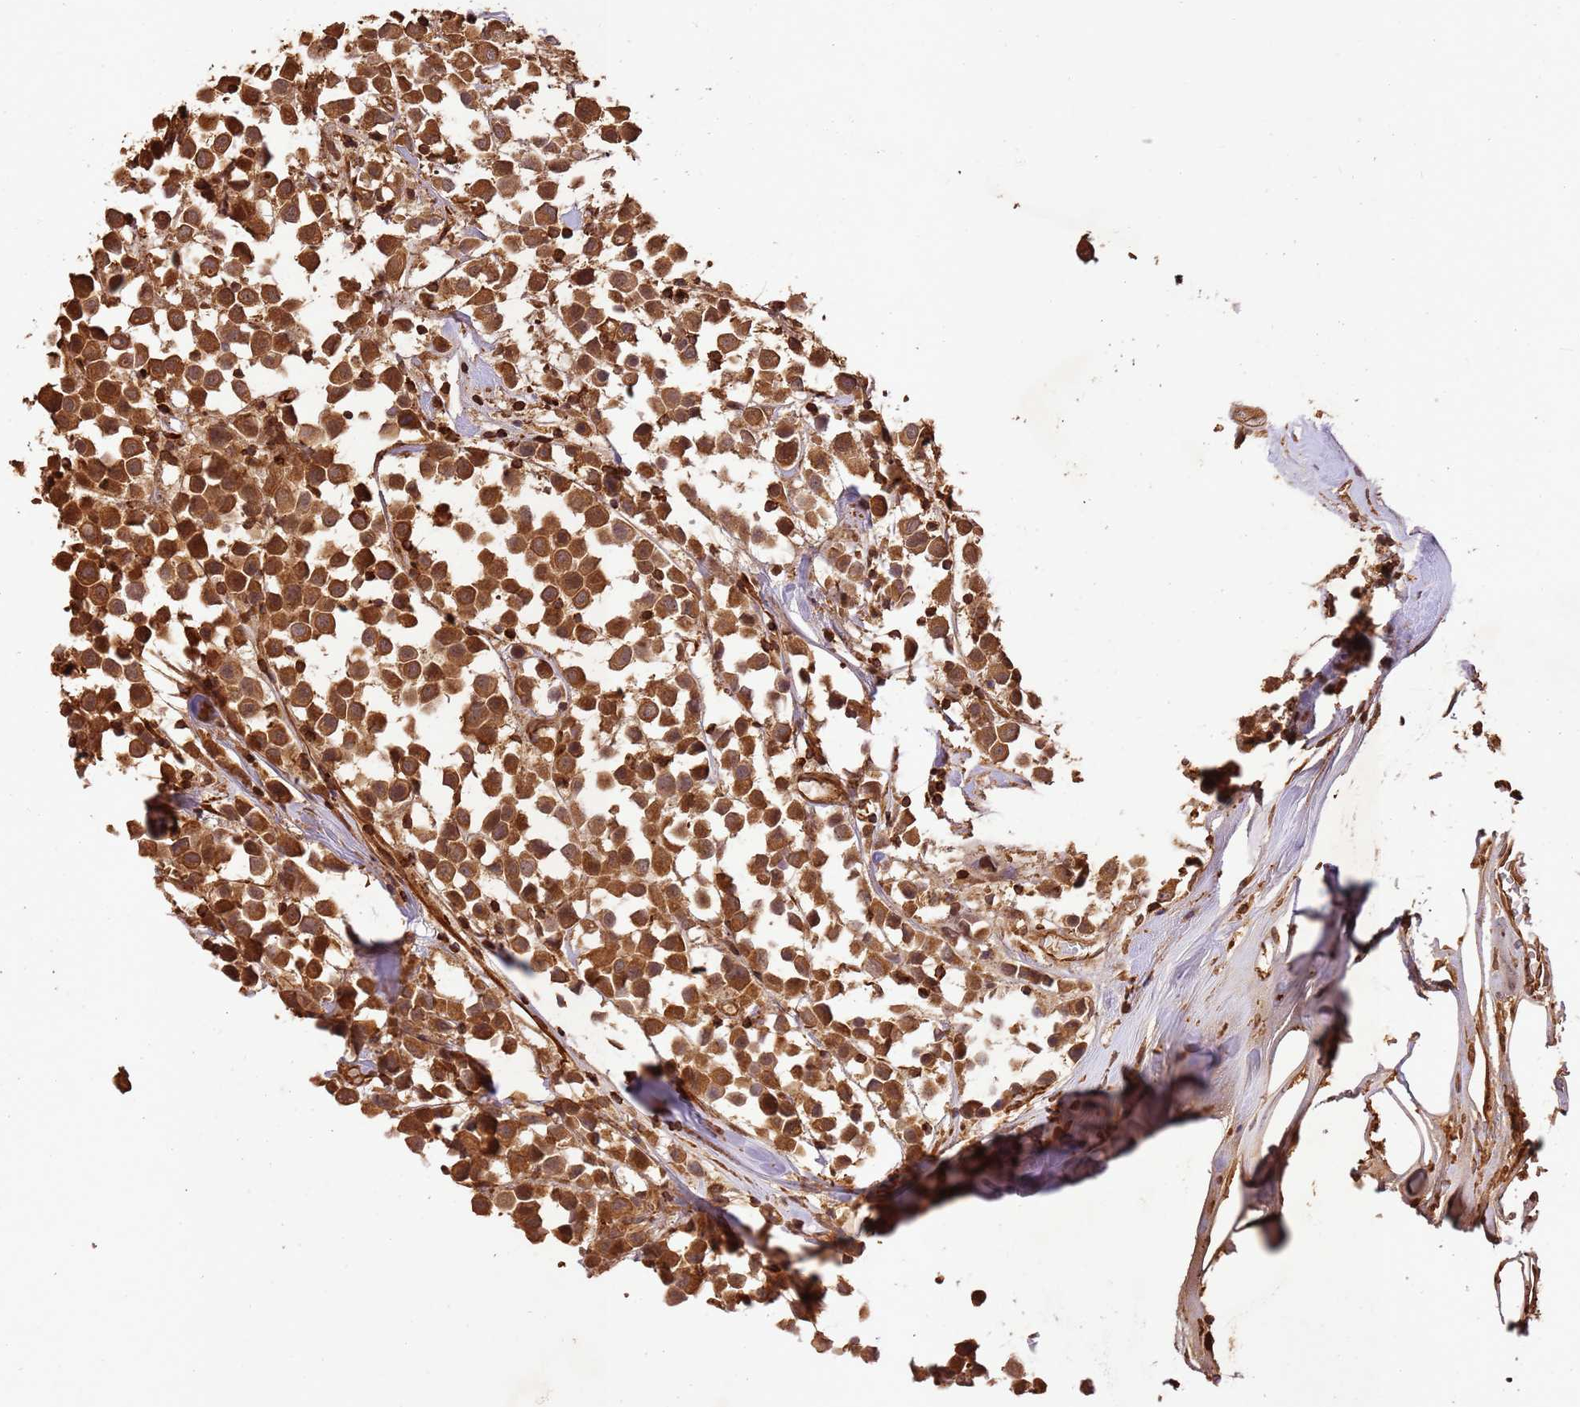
{"staining": {"intensity": "moderate", "quantity": ">75%", "location": "cytoplasmic/membranous"}, "tissue": "breast cancer", "cell_type": "Tumor cells", "image_type": "cancer", "snomed": [{"axis": "morphology", "description": "Duct carcinoma"}, {"axis": "topography", "description": "Breast"}], "caption": "Protein staining shows moderate cytoplasmic/membranous staining in approximately >75% of tumor cells in infiltrating ductal carcinoma (breast).", "gene": "KATNAL2", "patient": {"sex": "female", "age": 61}}